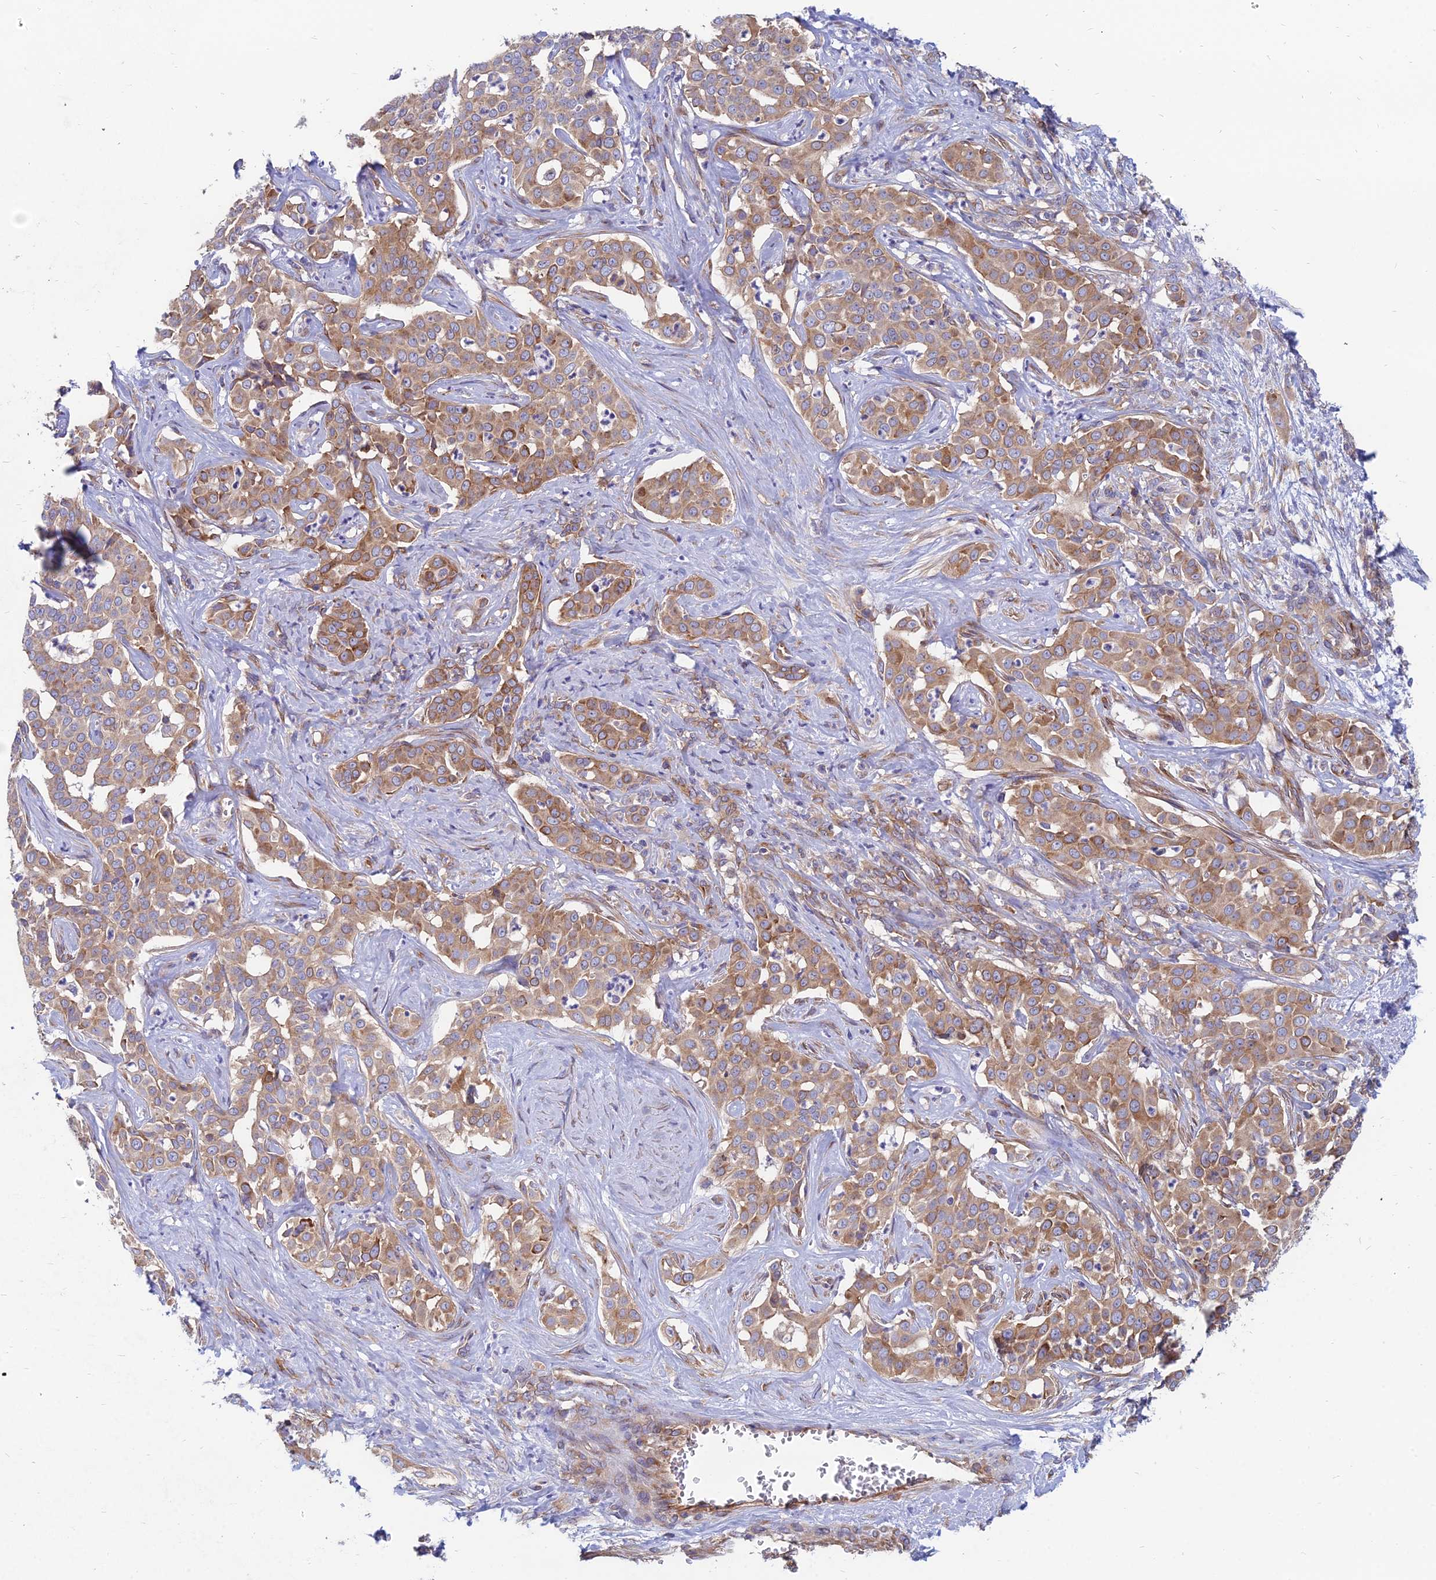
{"staining": {"intensity": "moderate", "quantity": ">75%", "location": "cytoplasmic/membranous"}, "tissue": "liver cancer", "cell_type": "Tumor cells", "image_type": "cancer", "snomed": [{"axis": "morphology", "description": "Cholangiocarcinoma"}, {"axis": "topography", "description": "Liver"}], "caption": "This histopathology image exhibits liver cancer (cholangiocarcinoma) stained with immunohistochemistry to label a protein in brown. The cytoplasmic/membranous of tumor cells show moderate positivity for the protein. Nuclei are counter-stained blue.", "gene": "TXLNA", "patient": {"sex": "male", "age": 67}}